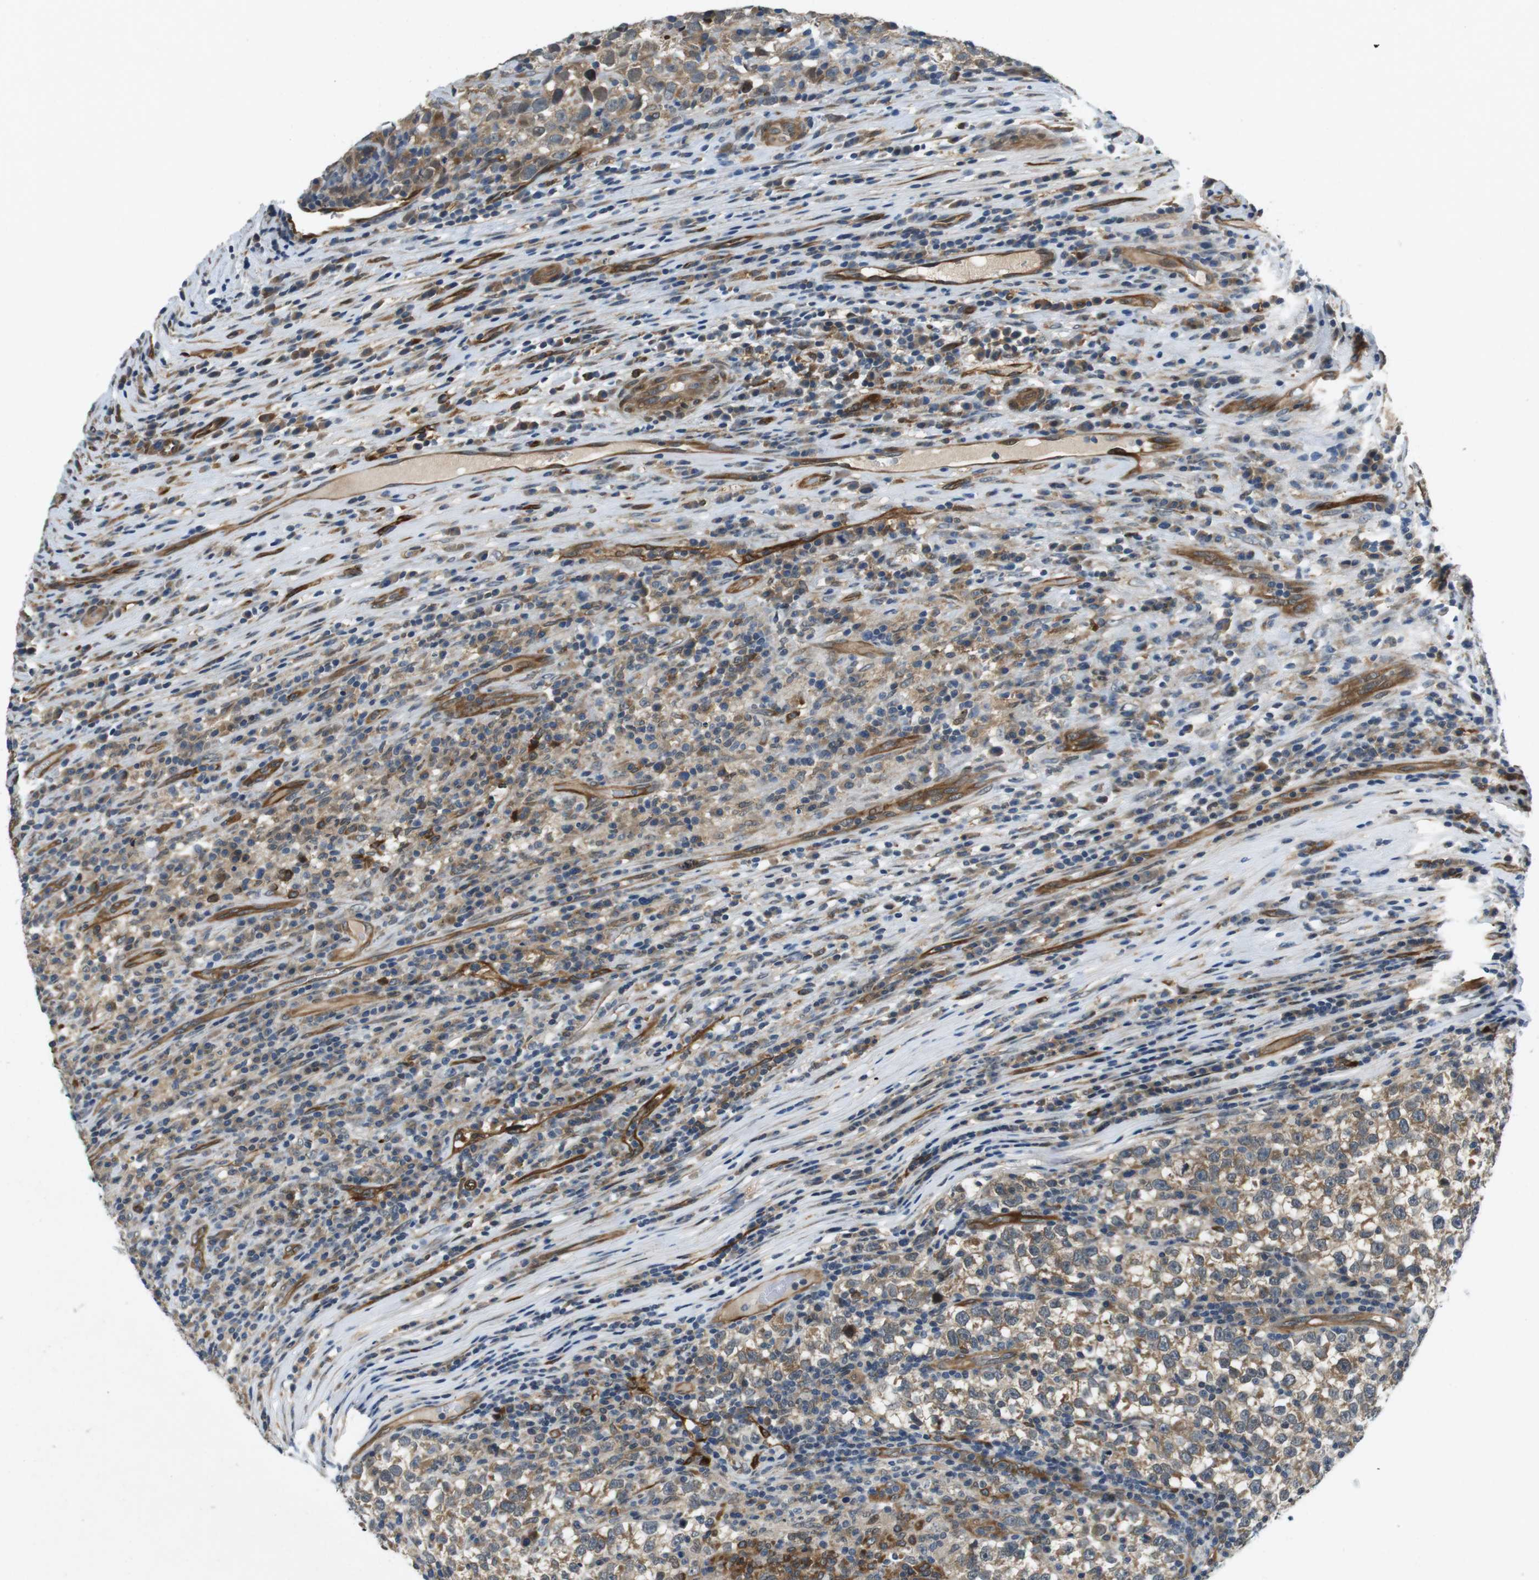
{"staining": {"intensity": "moderate", "quantity": ">75%", "location": "cytoplasmic/membranous"}, "tissue": "testis cancer", "cell_type": "Tumor cells", "image_type": "cancer", "snomed": [{"axis": "morphology", "description": "Normal tissue, NOS"}, {"axis": "morphology", "description": "Seminoma, NOS"}, {"axis": "topography", "description": "Testis"}], "caption": "A high-resolution image shows IHC staining of testis cancer (seminoma), which exhibits moderate cytoplasmic/membranous staining in about >75% of tumor cells.", "gene": "PALD1", "patient": {"sex": "male", "age": 43}}